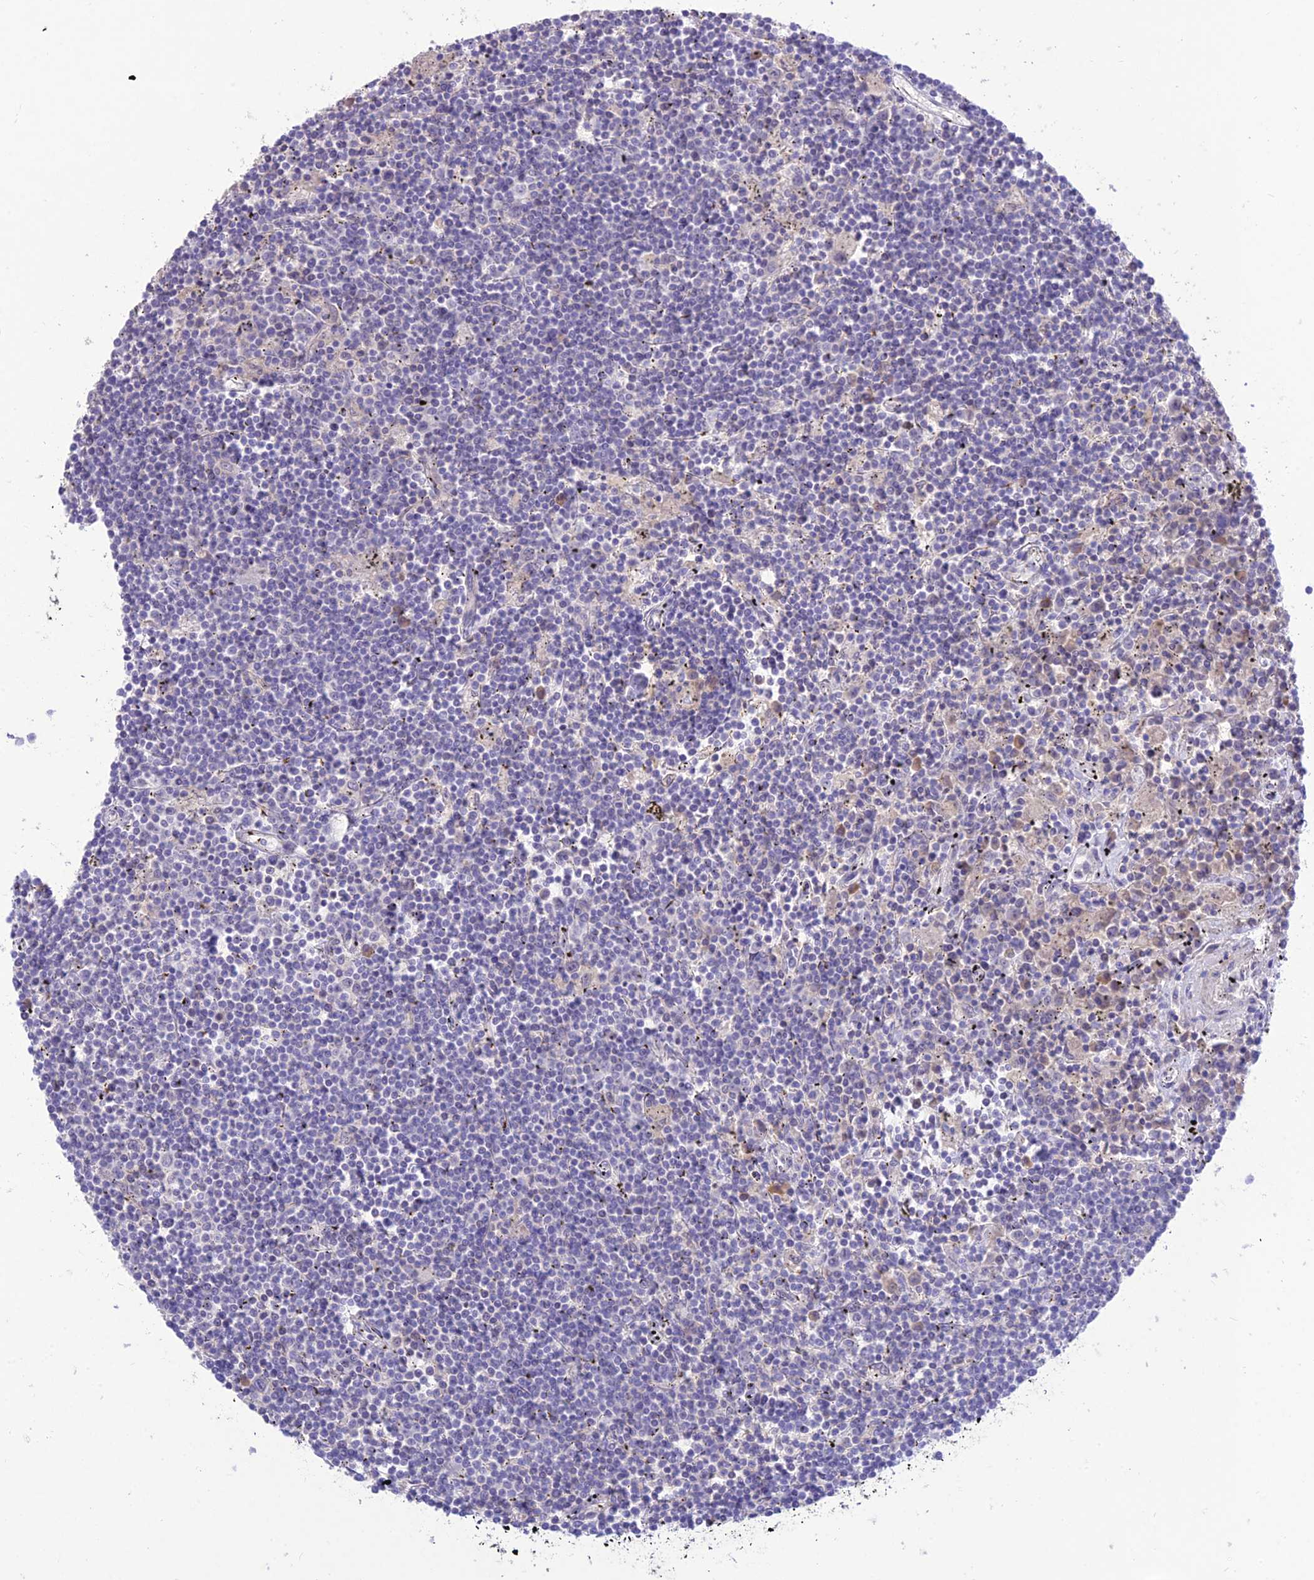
{"staining": {"intensity": "negative", "quantity": "none", "location": "none"}, "tissue": "lymphoma", "cell_type": "Tumor cells", "image_type": "cancer", "snomed": [{"axis": "morphology", "description": "Malignant lymphoma, non-Hodgkin's type, Low grade"}, {"axis": "topography", "description": "Spleen"}], "caption": "Immunohistochemistry (IHC) histopathology image of neoplastic tissue: human lymphoma stained with DAB exhibits no significant protein expression in tumor cells.", "gene": "TEKT3", "patient": {"sex": "male", "age": 76}}